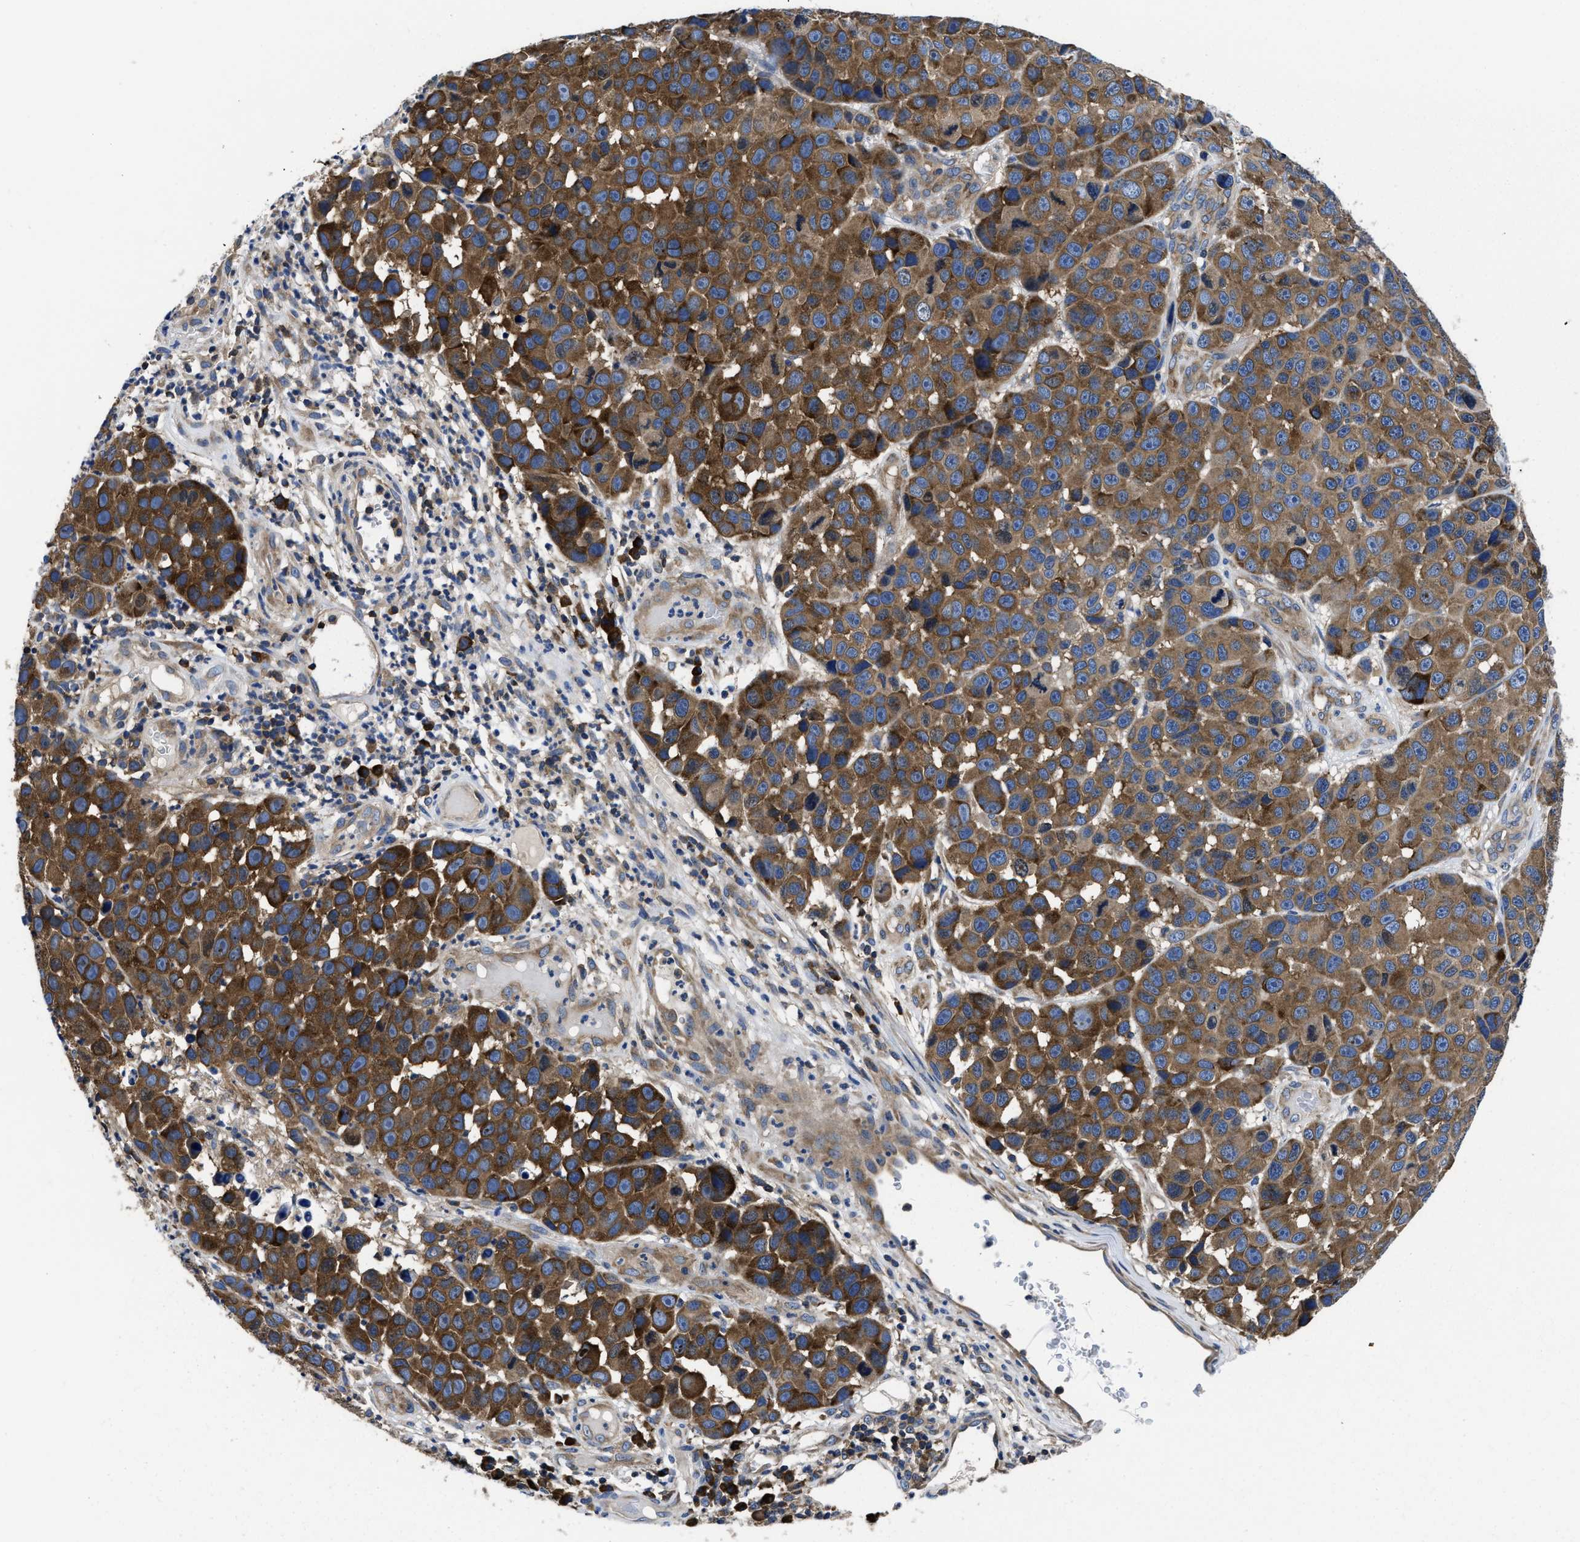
{"staining": {"intensity": "strong", "quantity": ">75%", "location": "cytoplasmic/membranous"}, "tissue": "melanoma", "cell_type": "Tumor cells", "image_type": "cancer", "snomed": [{"axis": "morphology", "description": "Malignant melanoma, NOS"}, {"axis": "topography", "description": "Skin"}], "caption": "Human malignant melanoma stained with a brown dye shows strong cytoplasmic/membranous positive expression in about >75% of tumor cells.", "gene": "YARS1", "patient": {"sex": "male", "age": 53}}